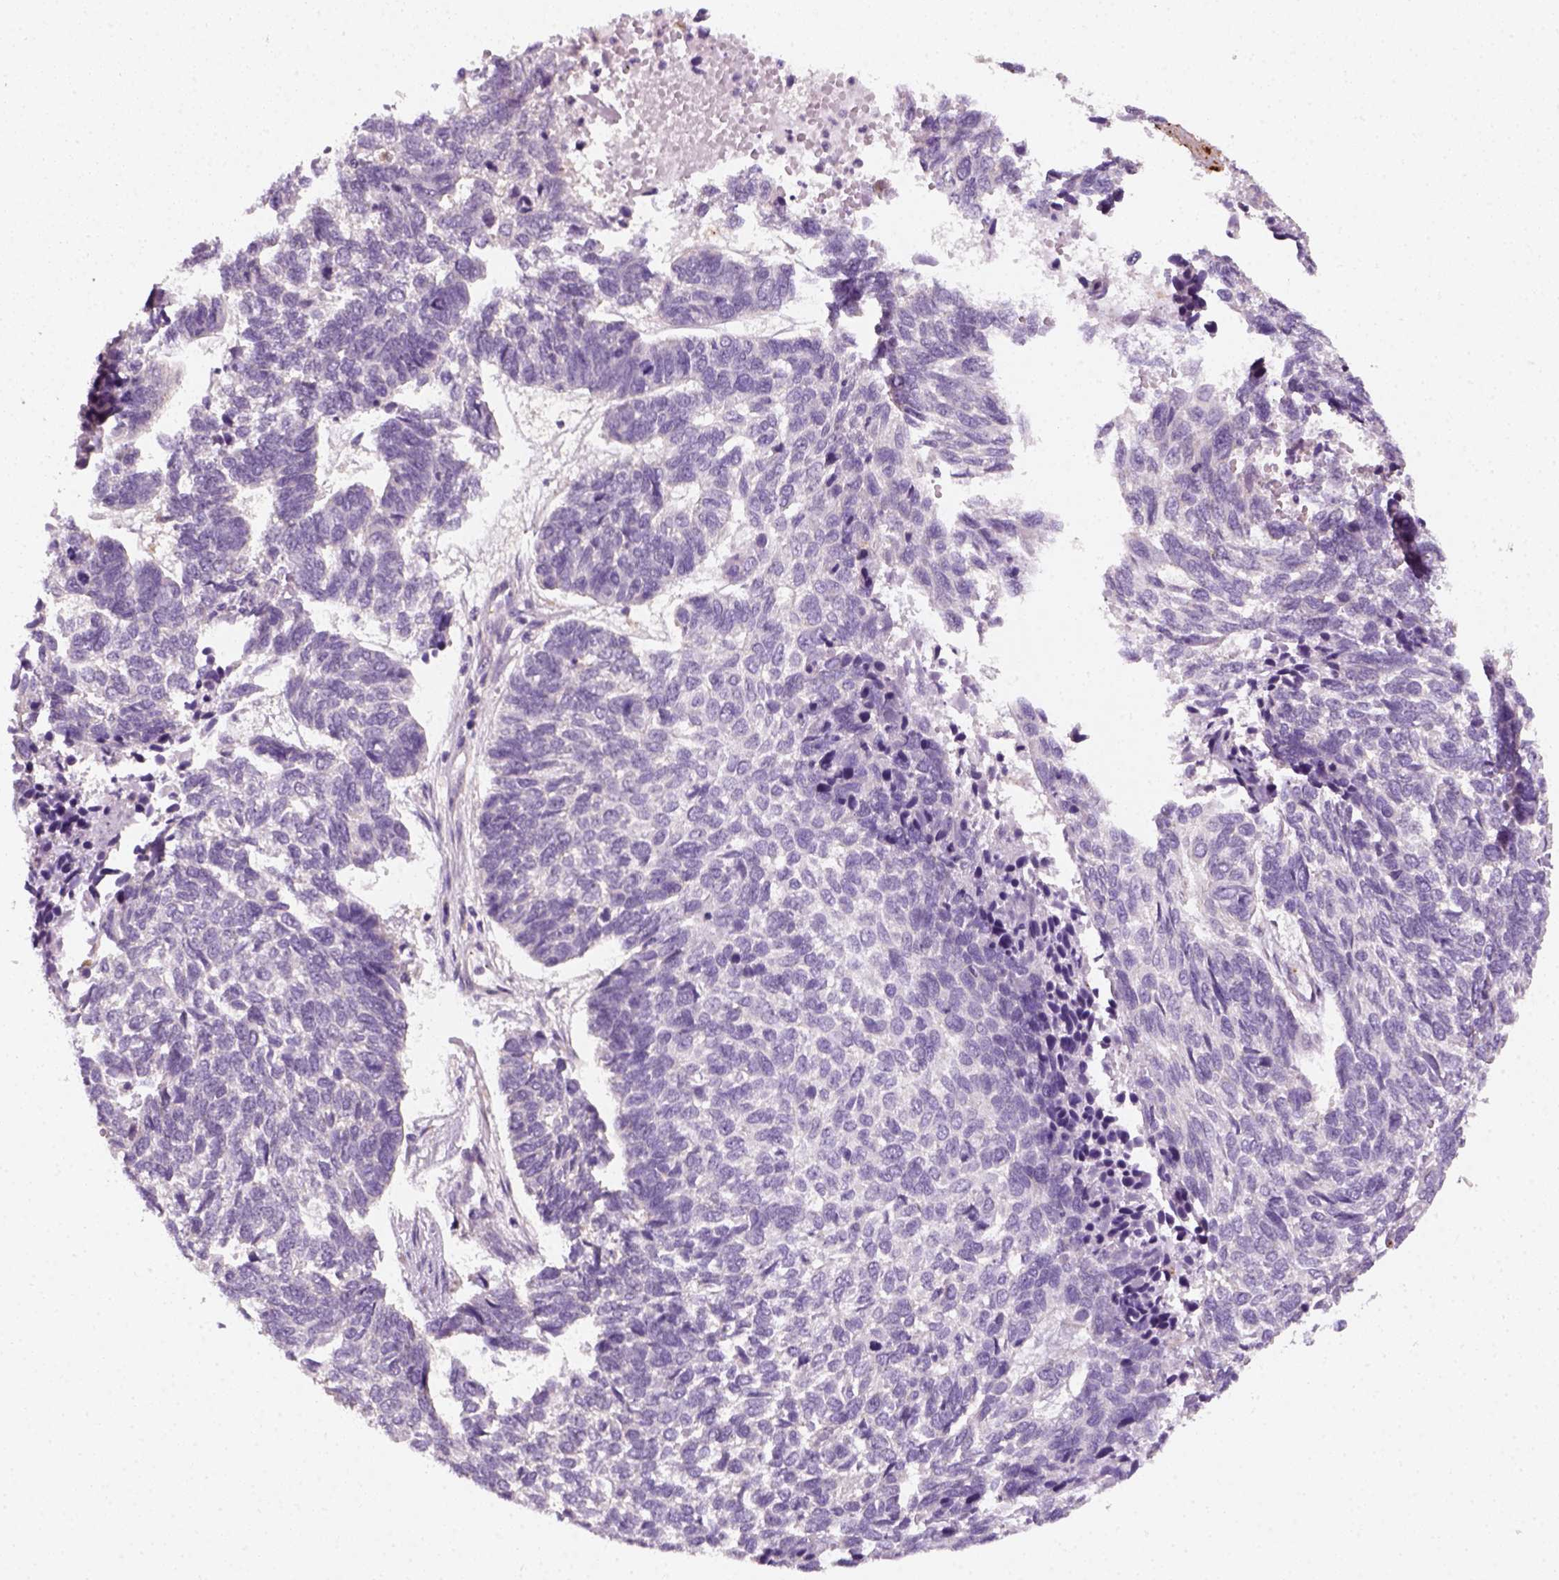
{"staining": {"intensity": "negative", "quantity": "none", "location": "none"}, "tissue": "skin cancer", "cell_type": "Tumor cells", "image_type": "cancer", "snomed": [{"axis": "morphology", "description": "Basal cell carcinoma"}, {"axis": "topography", "description": "Skin"}], "caption": "This is an immunohistochemistry photomicrograph of skin cancer (basal cell carcinoma). There is no positivity in tumor cells.", "gene": "FAM163B", "patient": {"sex": "female", "age": 65}}